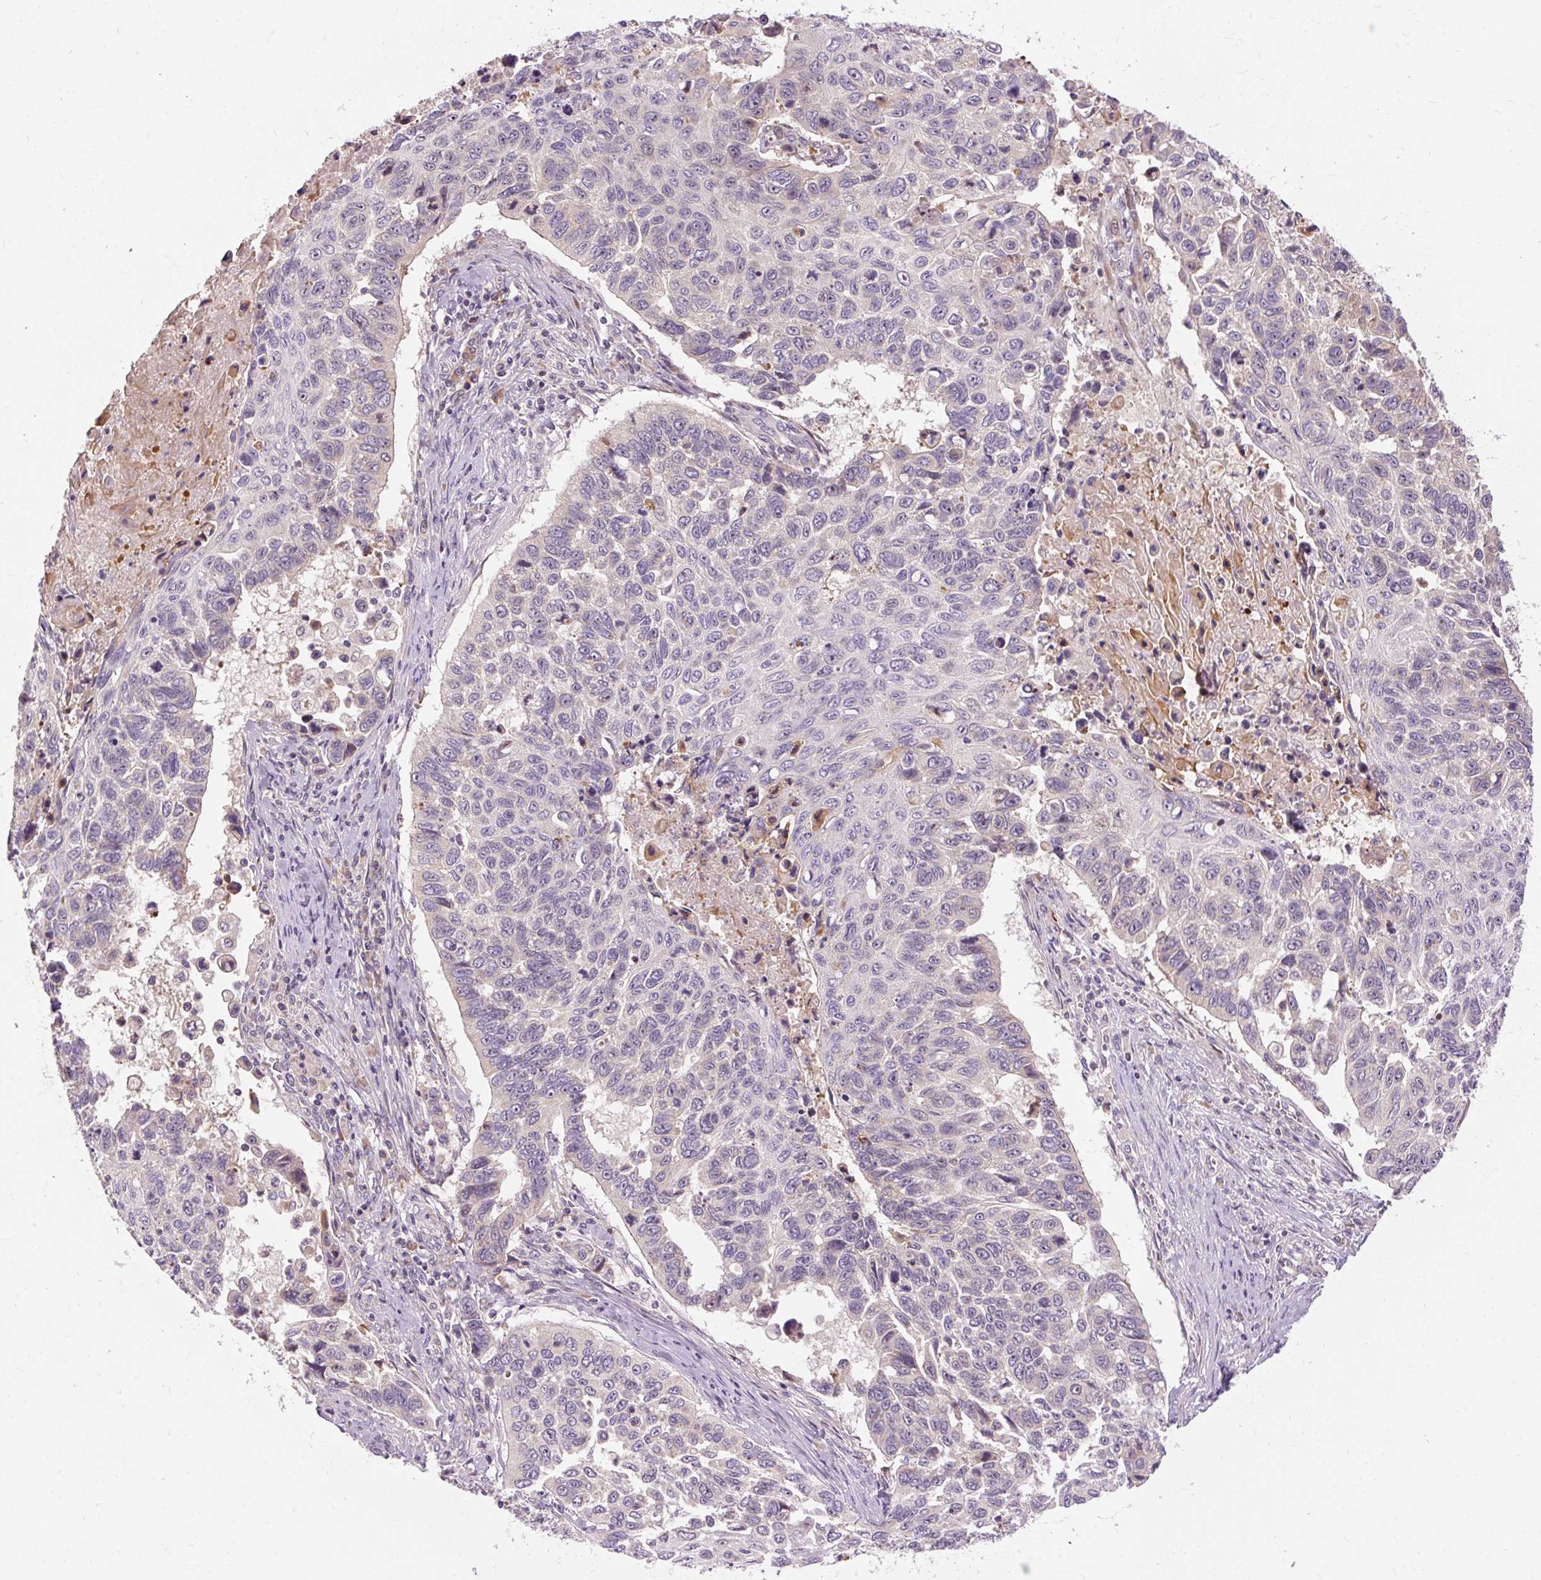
{"staining": {"intensity": "weak", "quantity": "<25%", "location": "cytoplasmic/membranous"}, "tissue": "lung cancer", "cell_type": "Tumor cells", "image_type": "cancer", "snomed": [{"axis": "morphology", "description": "Squamous cell carcinoma, NOS"}, {"axis": "topography", "description": "Lung"}], "caption": "IHC photomicrograph of squamous cell carcinoma (lung) stained for a protein (brown), which demonstrates no staining in tumor cells.", "gene": "PRSS48", "patient": {"sex": "male", "age": 62}}